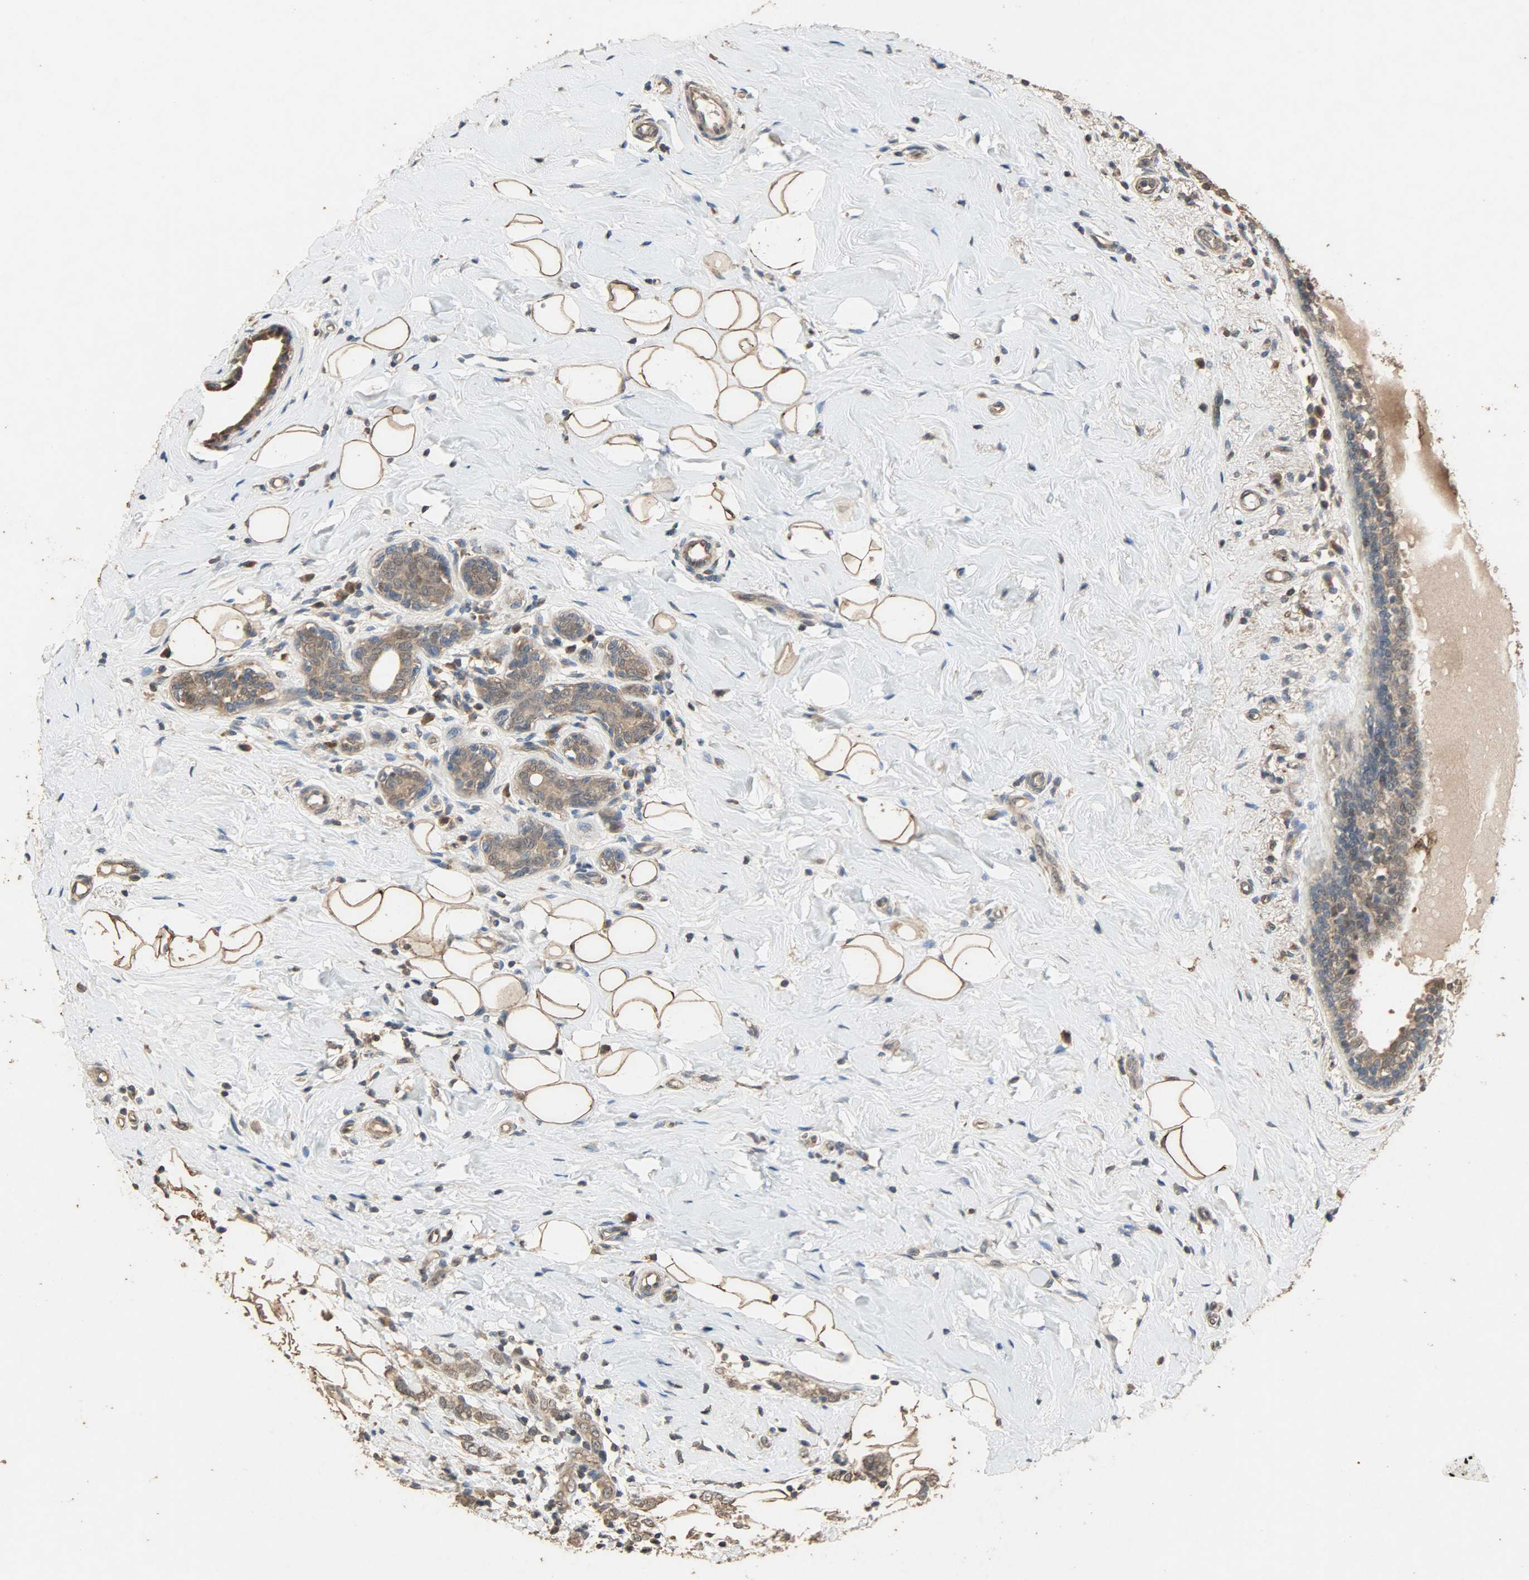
{"staining": {"intensity": "moderate", "quantity": ">75%", "location": "cytoplasmic/membranous"}, "tissue": "breast cancer", "cell_type": "Tumor cells", "image_type": "cancer", "snomed": [{"axis": "morphology", "description": "Normal tissue, NOS"}, {"axis": "morphology", "description": "Lobular carcinoma"}, {"axis": "topography", "description": "Breast"}], "caption": "Breast cancer tissue shows moderate cytoplasmic/membranous expression in approximately >75% of tumor cells, visualized by immunohistochemistry. The protein is stained brown, and the nuclei are stained in blue (DAB (3,3'-diaminobenzidine) IHC with brightfield microscopy, high magnification).", "gene": "CDKN2C", "patient": {"sex": "female", "age": 47}}